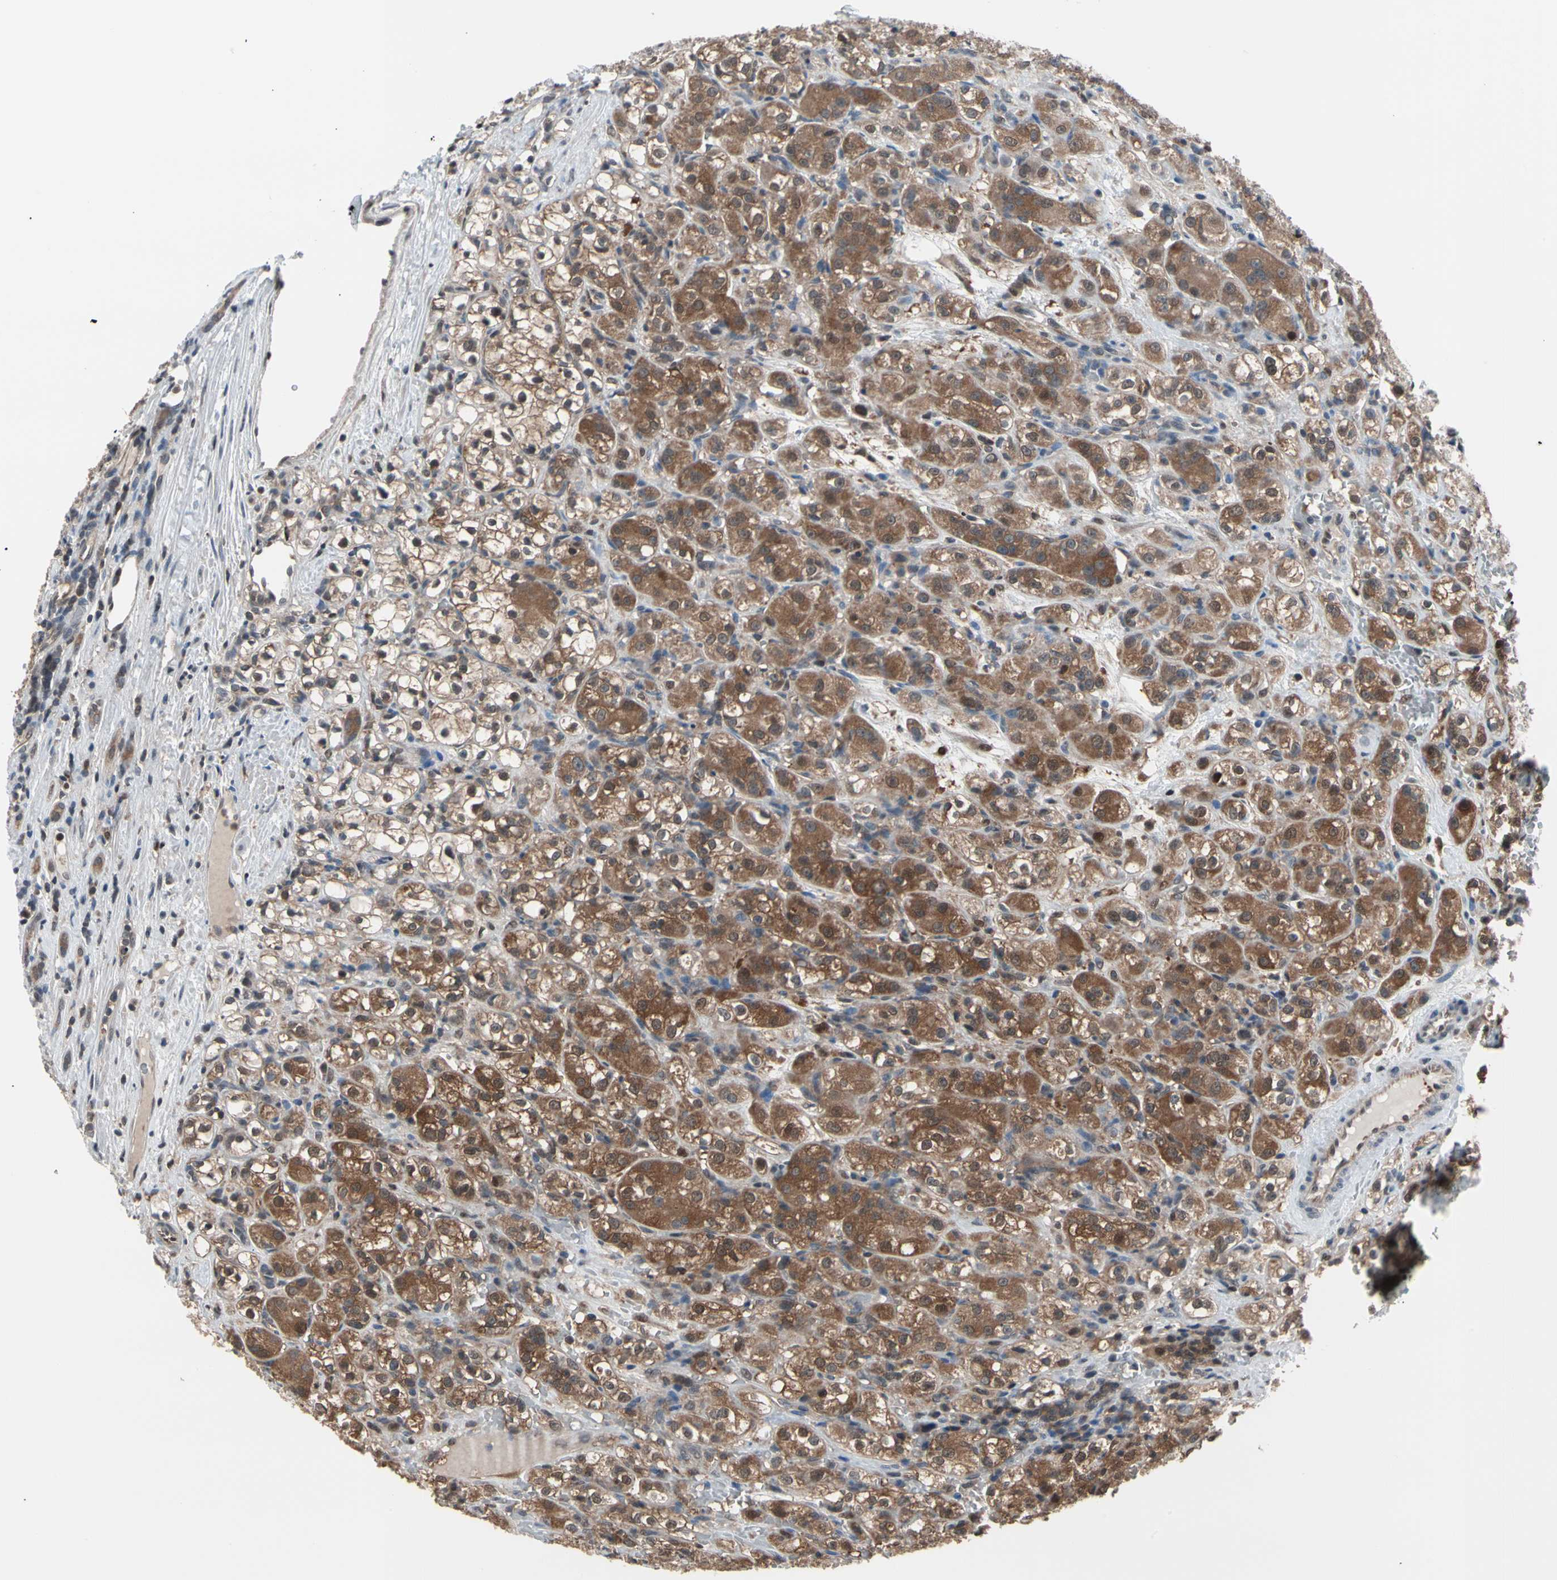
{"staining": {"intensity": "moderate", "quantity": ">75%", "location": "cytoplasmic/membranous,nuclear"}, "tissue": "renal cancer", "cell_type": "Tumor cells", "image_type": "cancer", "snomed": [{"axis": "morphology", "description": "Normal tissue, NOS"}, {"axis": "morphology", "description": "Adenocarcinoma, NOS"}, {"axis": "topography", "description": "Kidney"}], "caption": "Protein expression analysis of human renal adenocarcinoma reveals moderate cytoplasmic/membranous and nuclear staining in approximately >75% of tumor cells. The staining is performed using DAB brown chromogen to label protein expression. The nuclei are counter-stained blue using hematoxylin.", "gene": "PSMA2", "patient": {"sex": "male", "age": 61}}